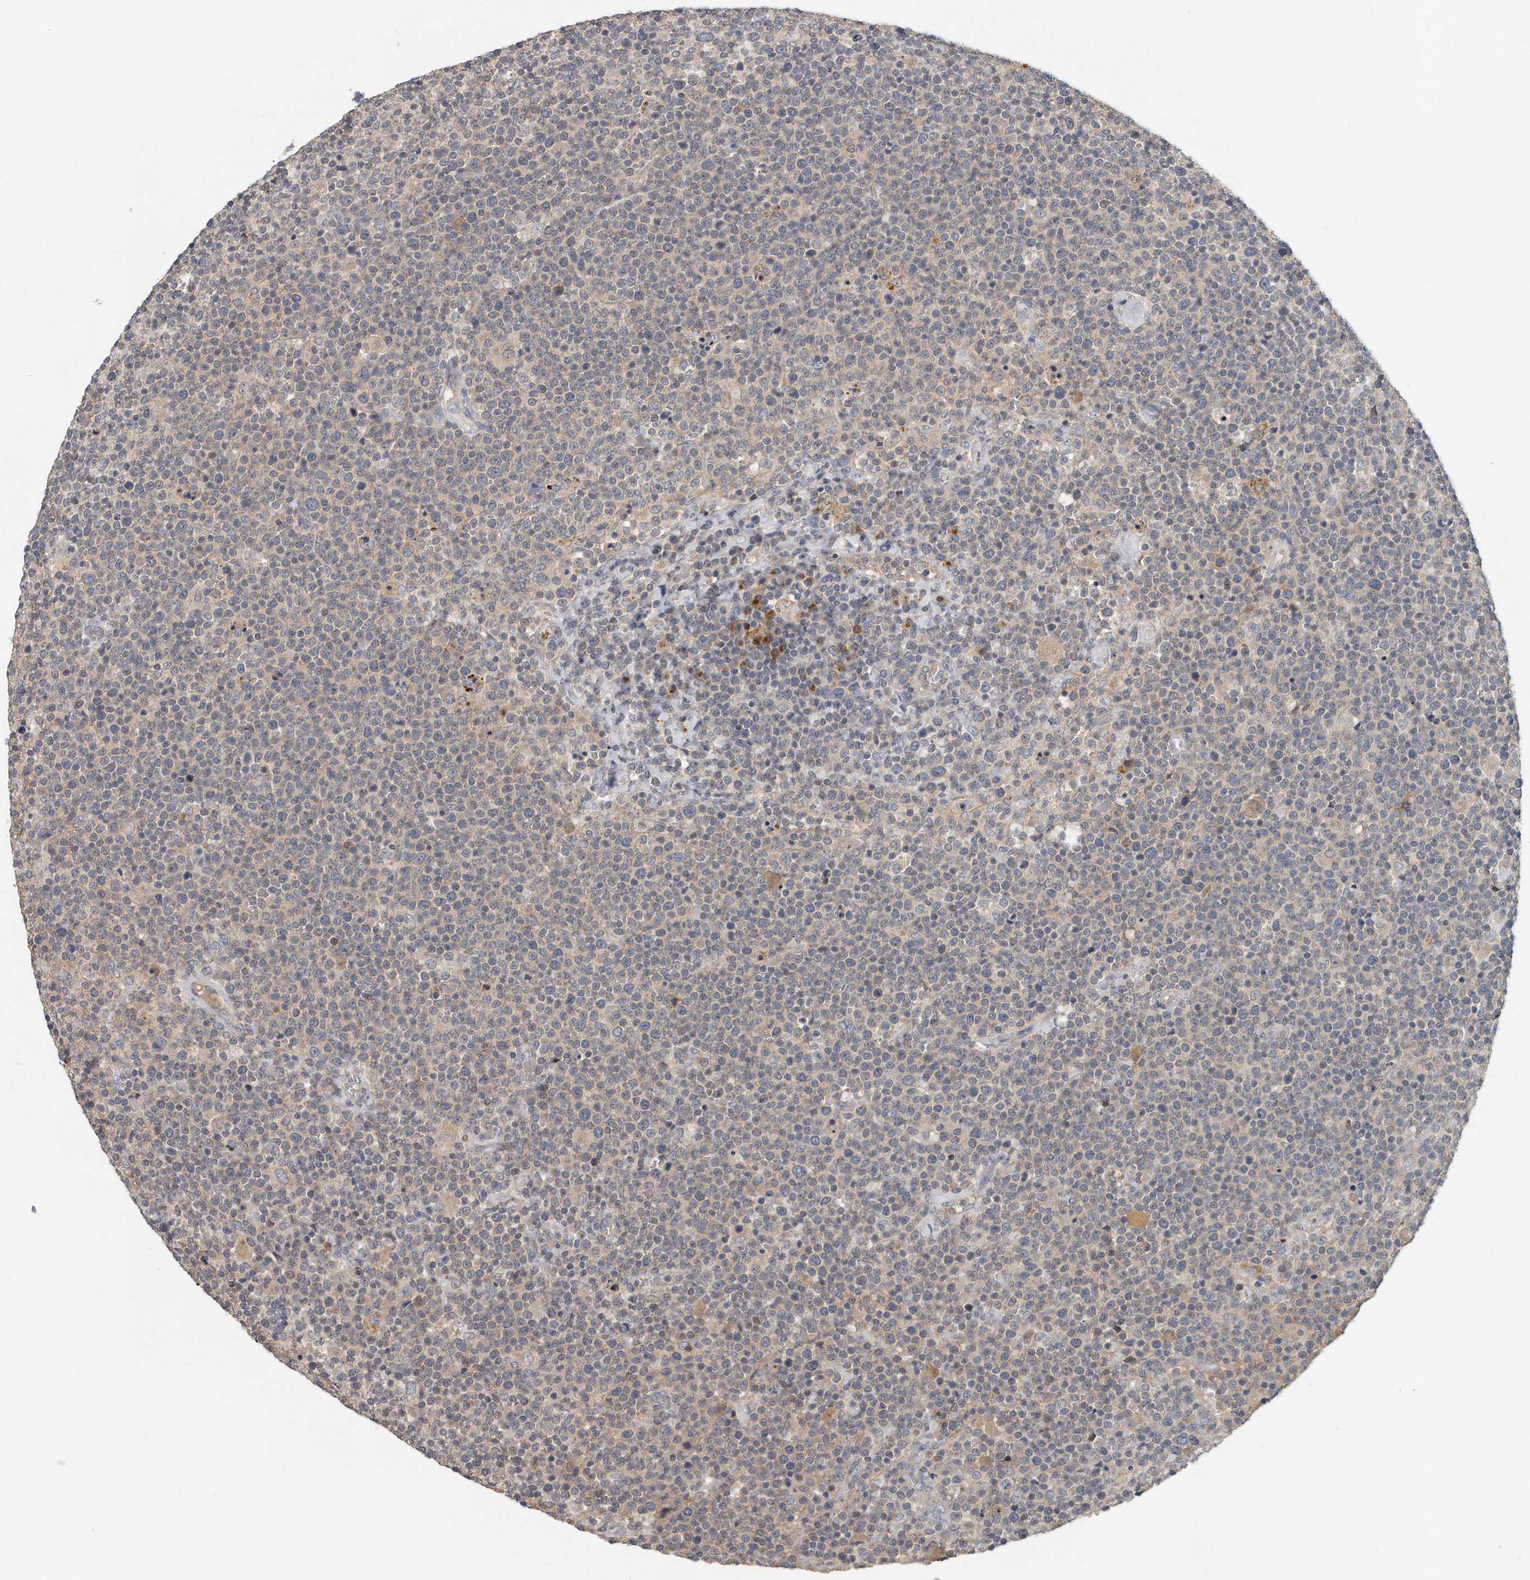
{"staining": {"intensity": "weak", "quantity": "<25%", "location": "cytoplasmic/membranous"}, "tissue": "lymphoma", "cell_type": "Tumor cells", "image_type": "cancer", "snomed": [{"axis": "morphology", "description": "Malignant lymphoma, non-Hodgkin's type, High grade"}, {"axis": "topography", "description": "Lymph node"}], "caption": "High magnification brightfield microscopy of high-grade malignant lymphoma, non-Hodgkin's type stained with DAB (3,3'-diaminobenzidine) (brown) and counterstained with hematoxylin (blue): tumor cells show no significant staining.", "gene": "TRAPPC14", "patient": {"sex": "male", "age": 61}}